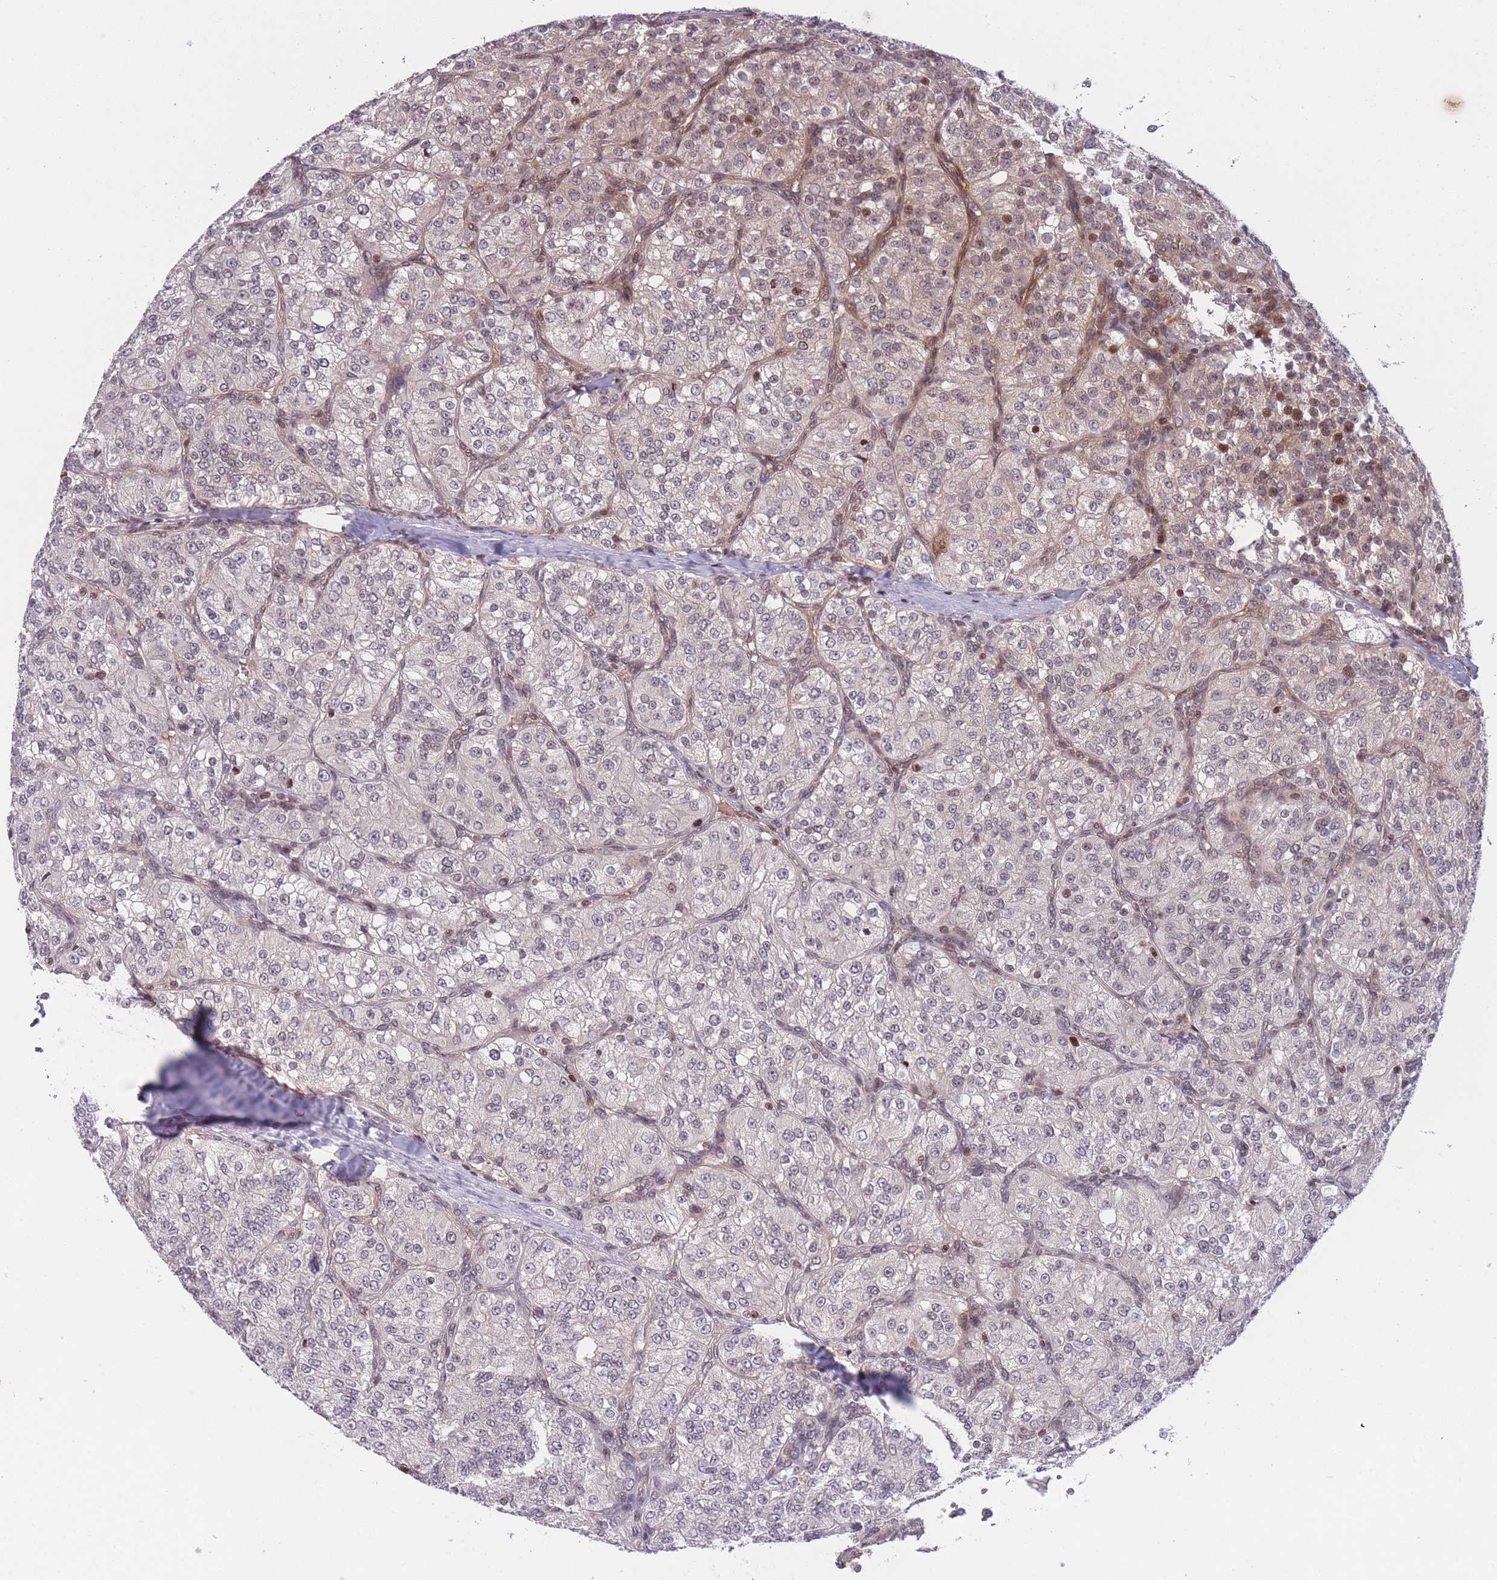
{"staining": {"intensity": "moderate", "quantity": "<25%", "location": "nuclear"}, "tissue": "renal cancer", "cell_type": "Tumor cells", "image_type": "cancer", "snomed": [{"axis": "morphology", "description": "Adenocarcinoma, NOS"}, {"axis": "topography", "description": "Kidney"}], "caption": "Protein analysis of renal adenocarcinoma tissue shows moderate nuclear expression in approximately <25% of tumor cells.", "gene": "SLC35F5", "patient": {"sex": "female", "age": 63}}